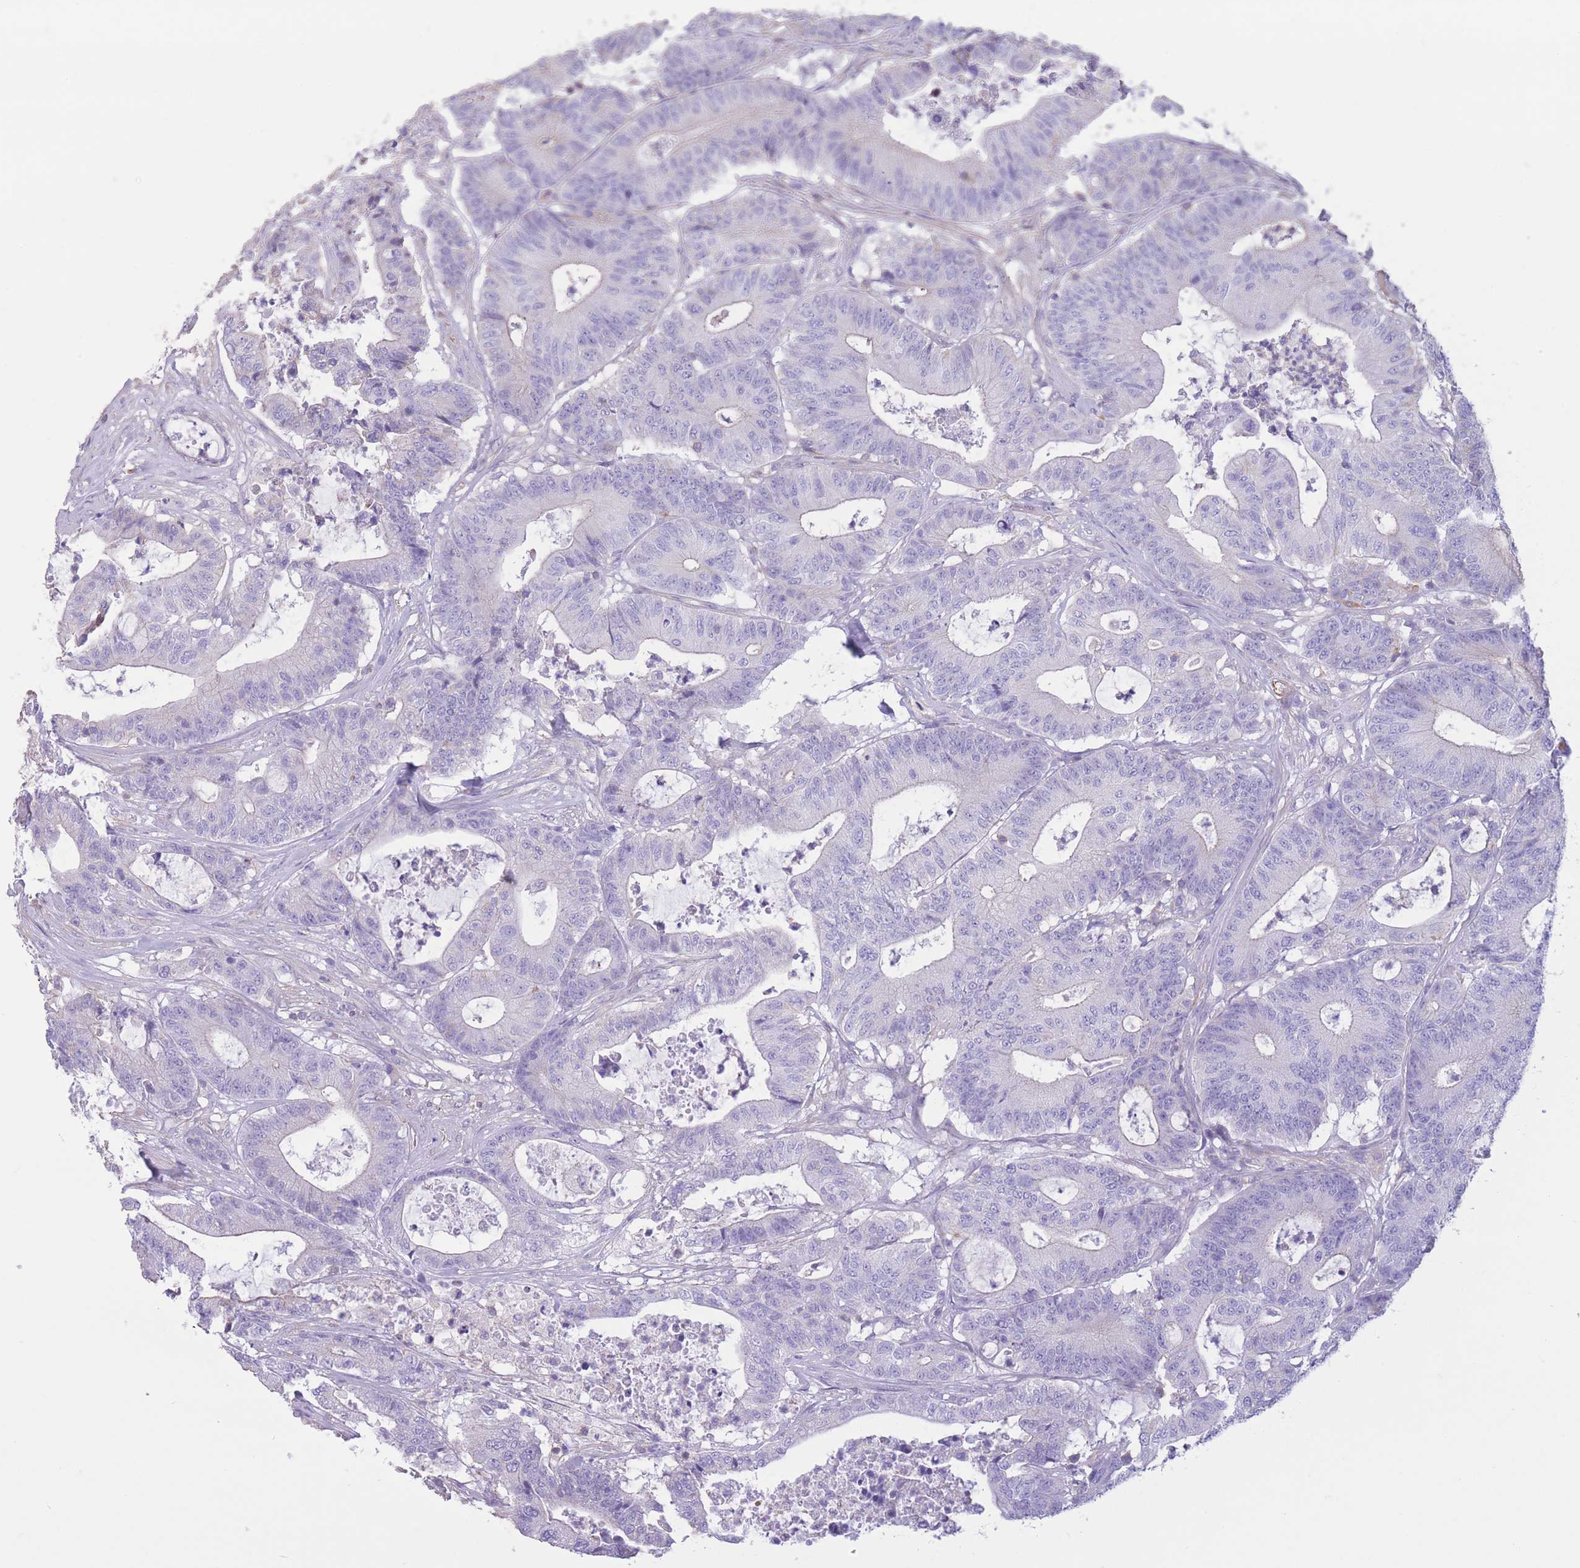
{"staining": {"intensity": "negative", "quantity": "none", "location": "none"}, "tissue": "colorectal cancer", "cell_type": "Tumor cells", "image_type": "cancer", "snomed": [{"axis": "morphology", "description": "Adenocarcinoma, NOS"}, {"axis": "topography", "description": "Colon"}], "caption": "This is an immunohistochemistry image of colorectal cancer (adenocarcinoma). There is no staining in tumor cells.", "gene": "PDHA1", "patient": {"sex": "female", "age": 84}}